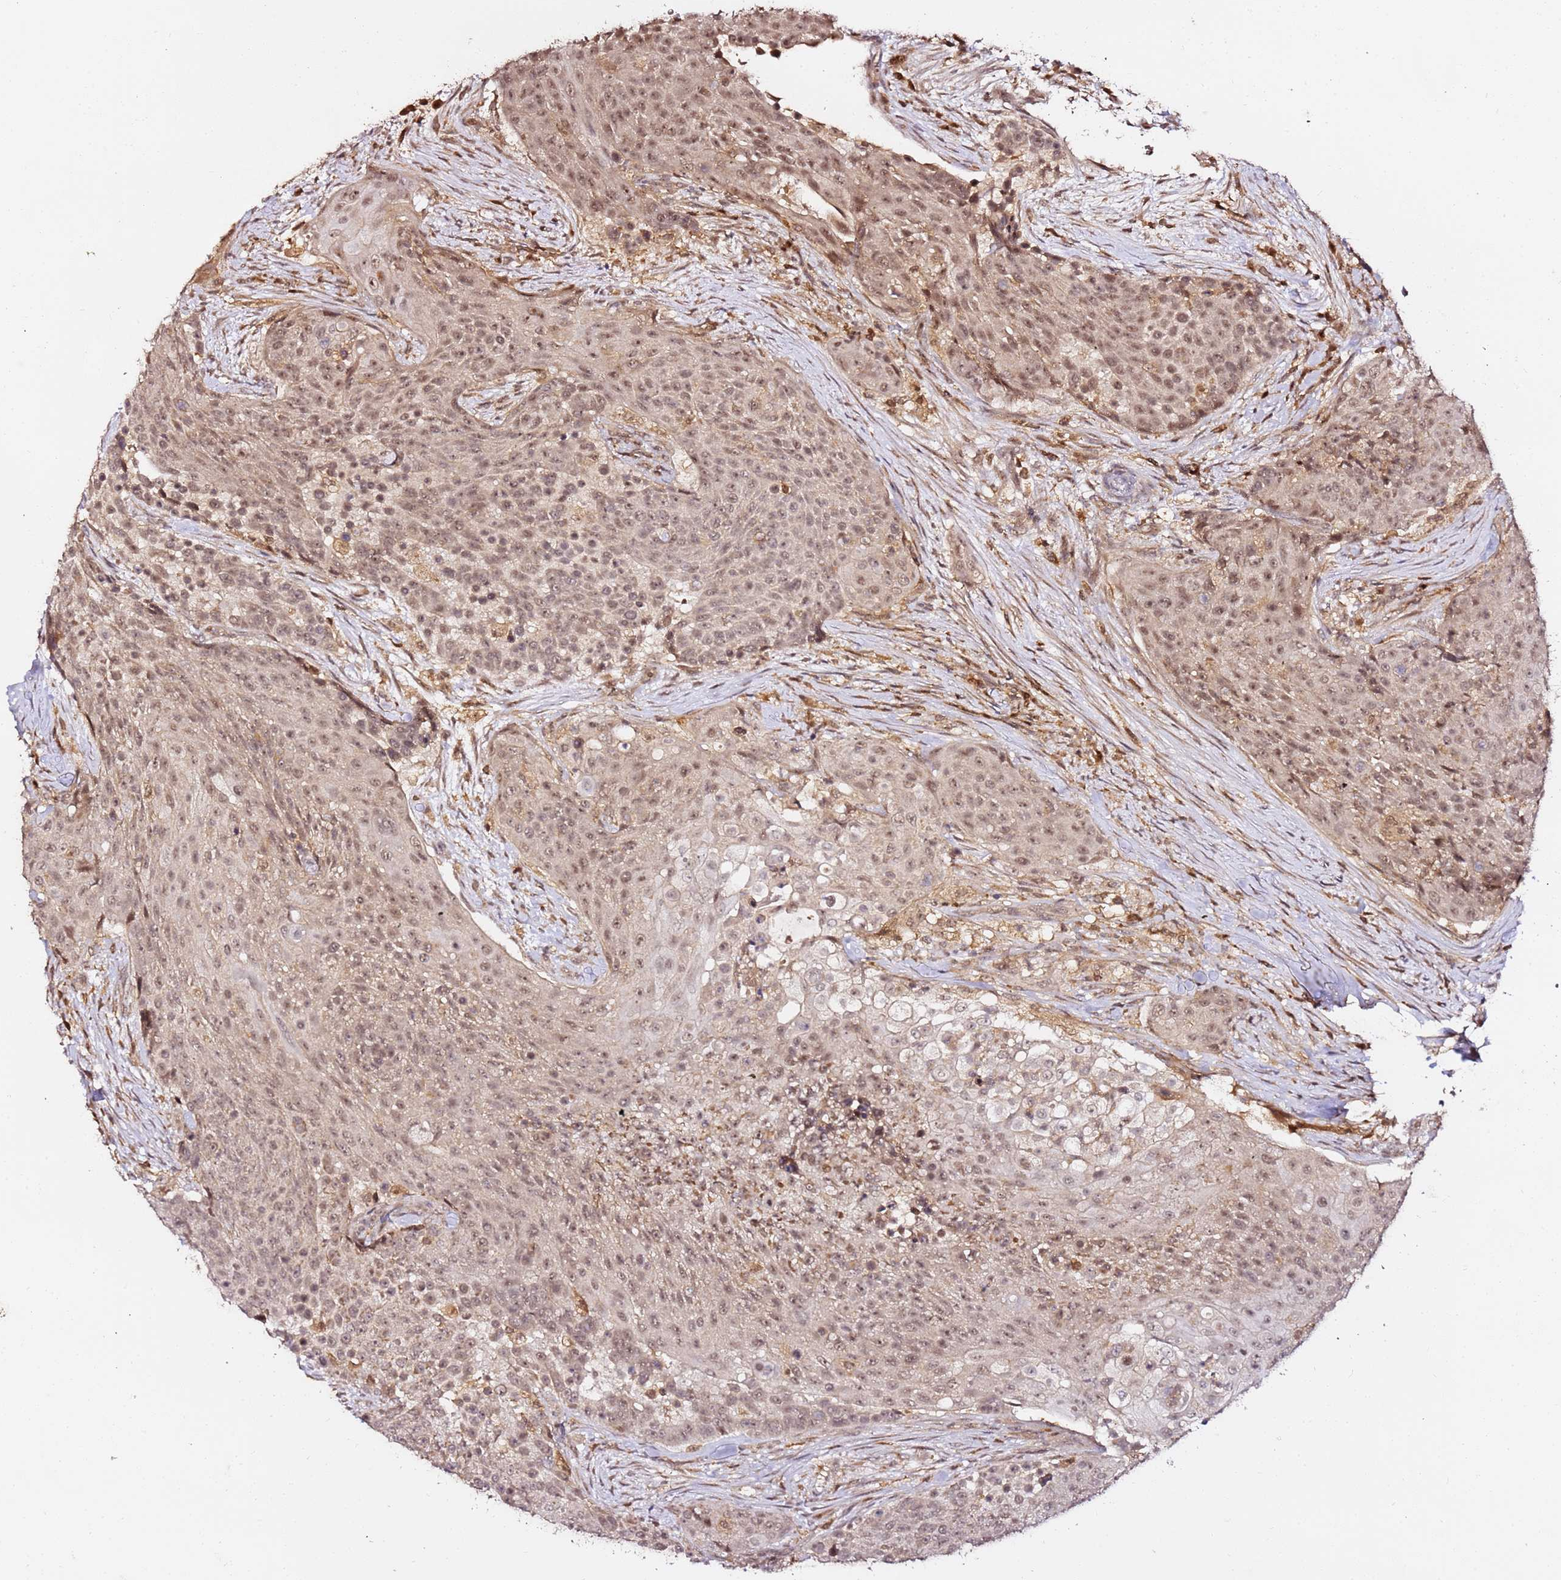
{"staining": {"intensity": "moderate", "quantity": ">75%", "location": "nuclear"}, "tissue": "urothelial cancer", "cell_type": "Tumor cells", "image_type": "cancer", "snomed": [{"axis": "morphology", "description": "Urothelial carcinoma, High grade"}, {"axis": "topography", "description": "Urinary bladder"}], "caption": "Protein analysis of high-grade urothelial carcinoma tissue reveals moderate nuclear positivity in approximately >75% of tumor cells.", "gene": "OR5V1", "patient": {"sex": "female", "age": 63}}